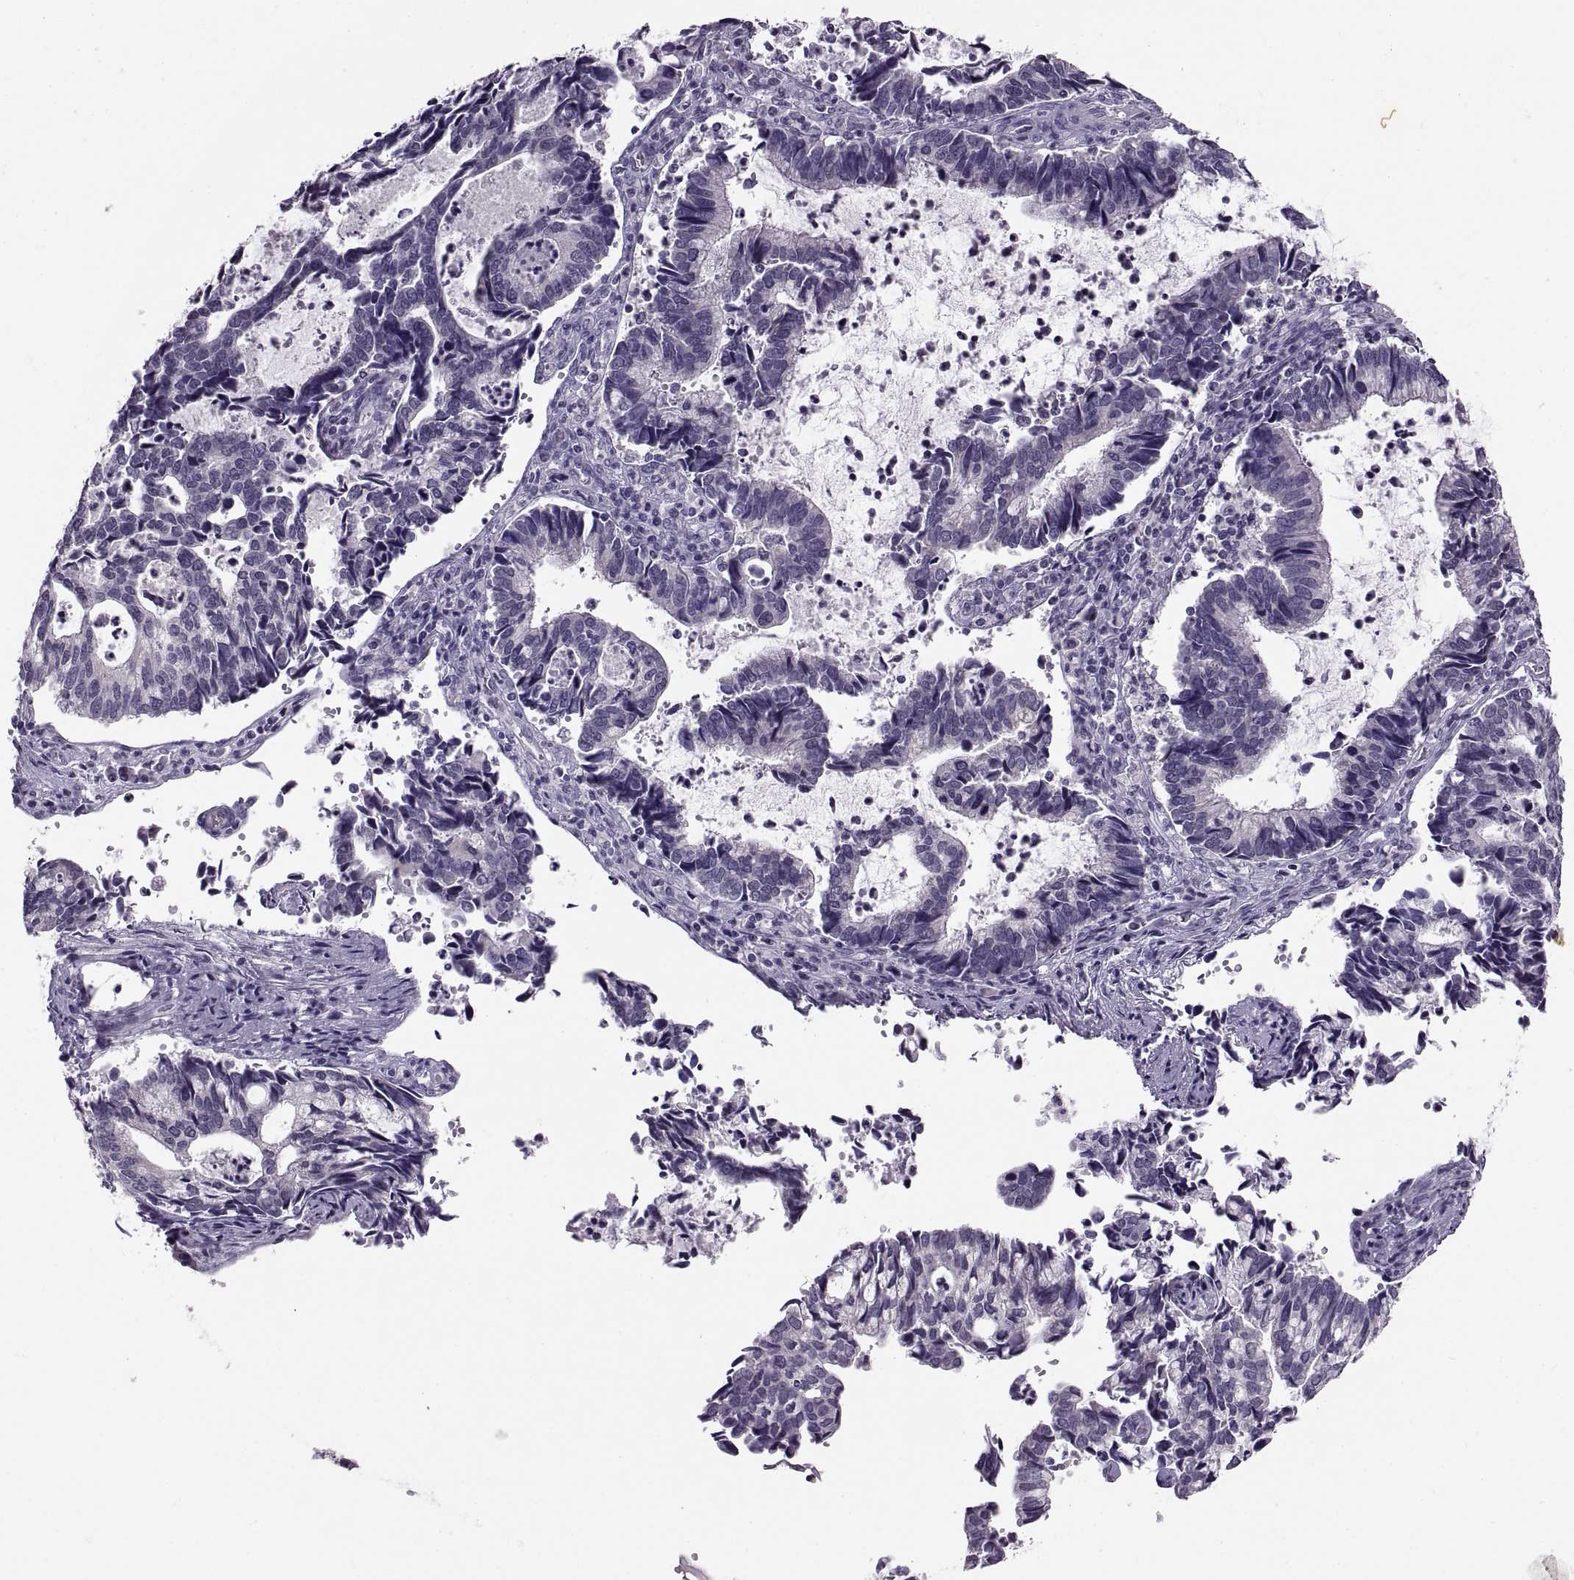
{"staining": {"intensity": "negative", "quantity": "none", "location": "none"}, "tissue": "cervical cancer", "cell_type": "Tumor cells", "image_type": "cancer", "snomed": [{"axis": "morphology", "description": "Adenocarcinoma, NOS"}, {"axis": "topography", "description": "Cervix"}], "caption": "This is a photomicrograph of IHC staining of cervical cancer, which shows no staining in tumor cells. (DAB (3,3'-diaminobenzidine) immunohistochemistry with hematoxylin counter stain).", "gene": "ADH6", "patient": {"sex": "female", "age": 42}}